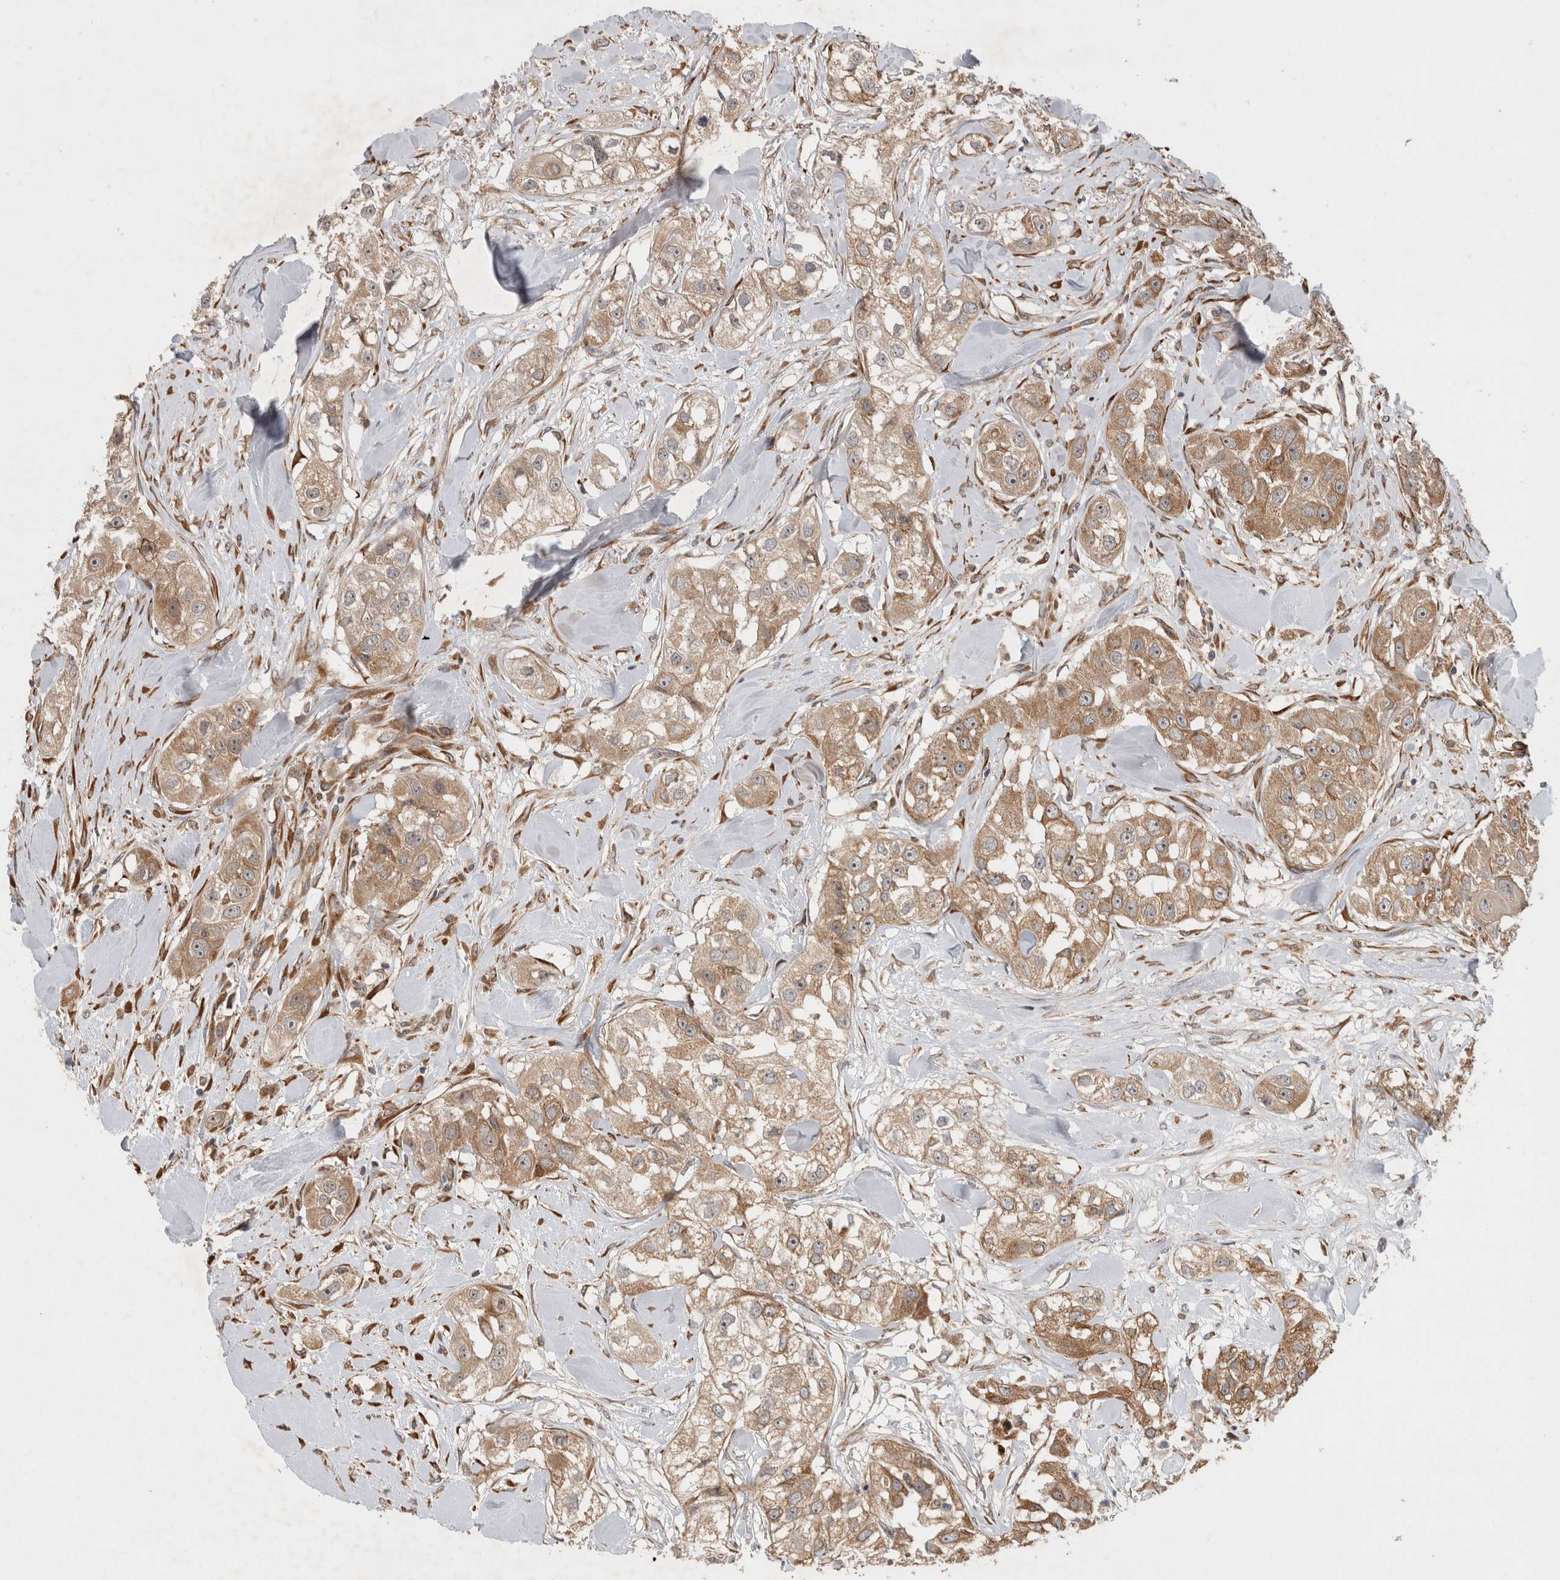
{"staining": {"intensity": "moderate", "quantity": ">75%", "location": "cytoplasmic/membranous"}, "tissue": "head and neck cancer", "cell_type": "Tumor cells", "image_type": "cancer", "snomed": [{"axis": "morphology", "description": "Normal tissue, NOS"}, {"axis": "morphology", "description": "Squamous cell carcinoma, NOS"}, {"axis": "topography", "description": "Skeletal muscle"}, {"axis": "topography", "description": "Head-Neck"}], "caption": "Protein expression analysis of squamous cell carcinoma (head and neck) demonstrates moderate cytoplasmic/membranous expression in approximately >75% of tumor cells.", "gene": "TUBD1", "patient": {"sex": "male", "age": 51}}